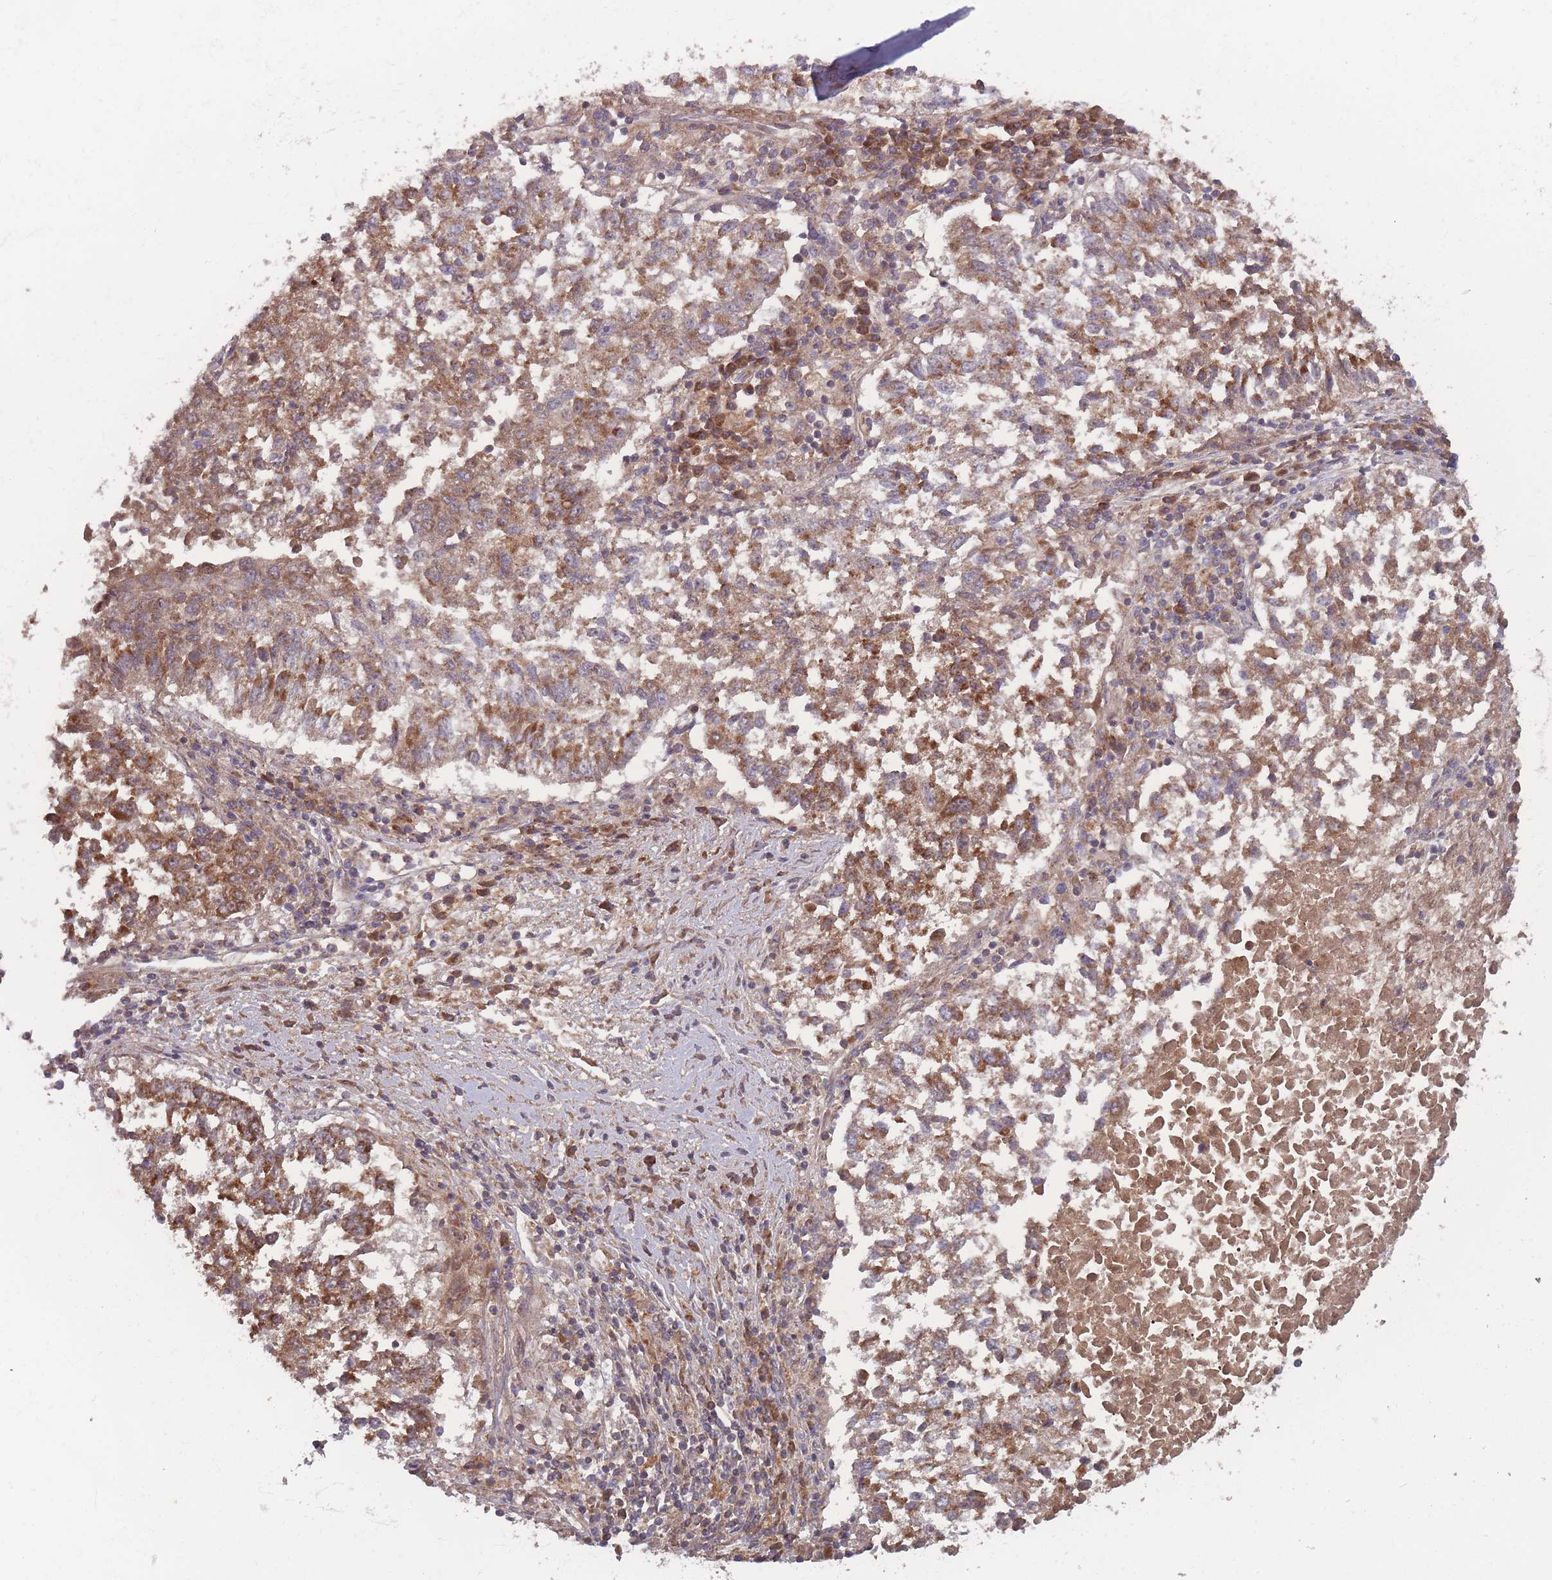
{"staining": {"intensity": "moderate", "quantity": ">75%", "location": "cytoplasmic/membranous"}, "tissue": "lung cancer", "cell_type": "Tumor cells", "image_type": "cancer", "snomed": [{"axis": "morphology", "description": "Squamous cell carcinoma, NOS"}, {"axis": "topography", "description": "Lung"}], "caption": "A brown stain highlights moderate cytoplasmic/membranous positivity of a protein in human lung cancer (squamous cell carcinoma) tumor cells.", "gene": "ATP5MG", "patient": {"sex": "male", "age": 73}}